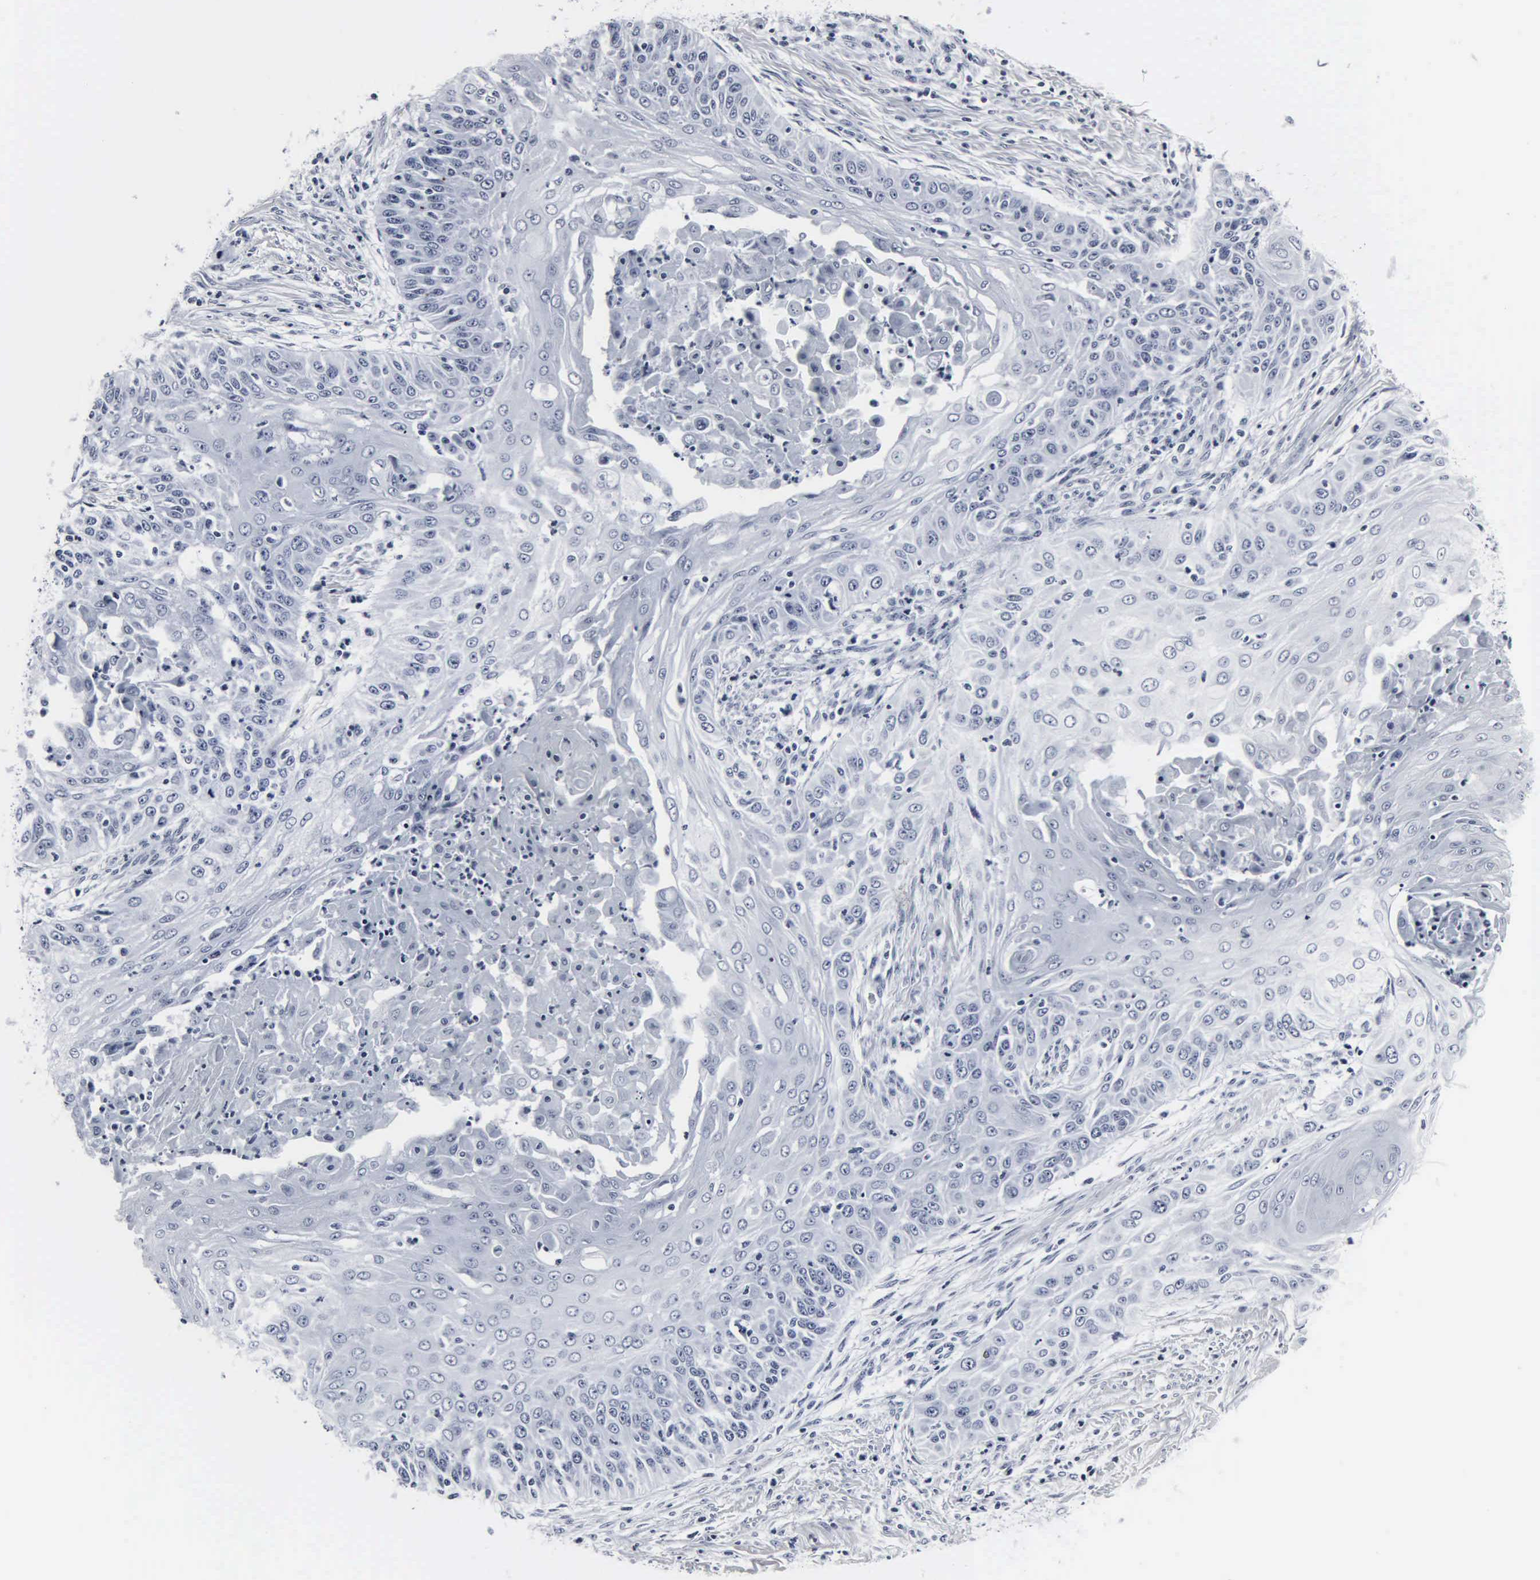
{"staining": {"intensity": "negative", "quantity": "none", "location": "none"}, "tissue": "cervical cancer", "cell_type": "Tumor cells", "image_type": "cancer", "snomed": [{"axis": "morphology", "description": "Squamous cell carcinoma, NOS"}, {"axis": "topography", "description": "Cervix"}], "caption": "IHC of cervical cancer (squamous cell carcinoma) demonstrates no expression in tumor cells.", "gene": "DGCR2", "patient": {"sex": "female", "age": 64}}